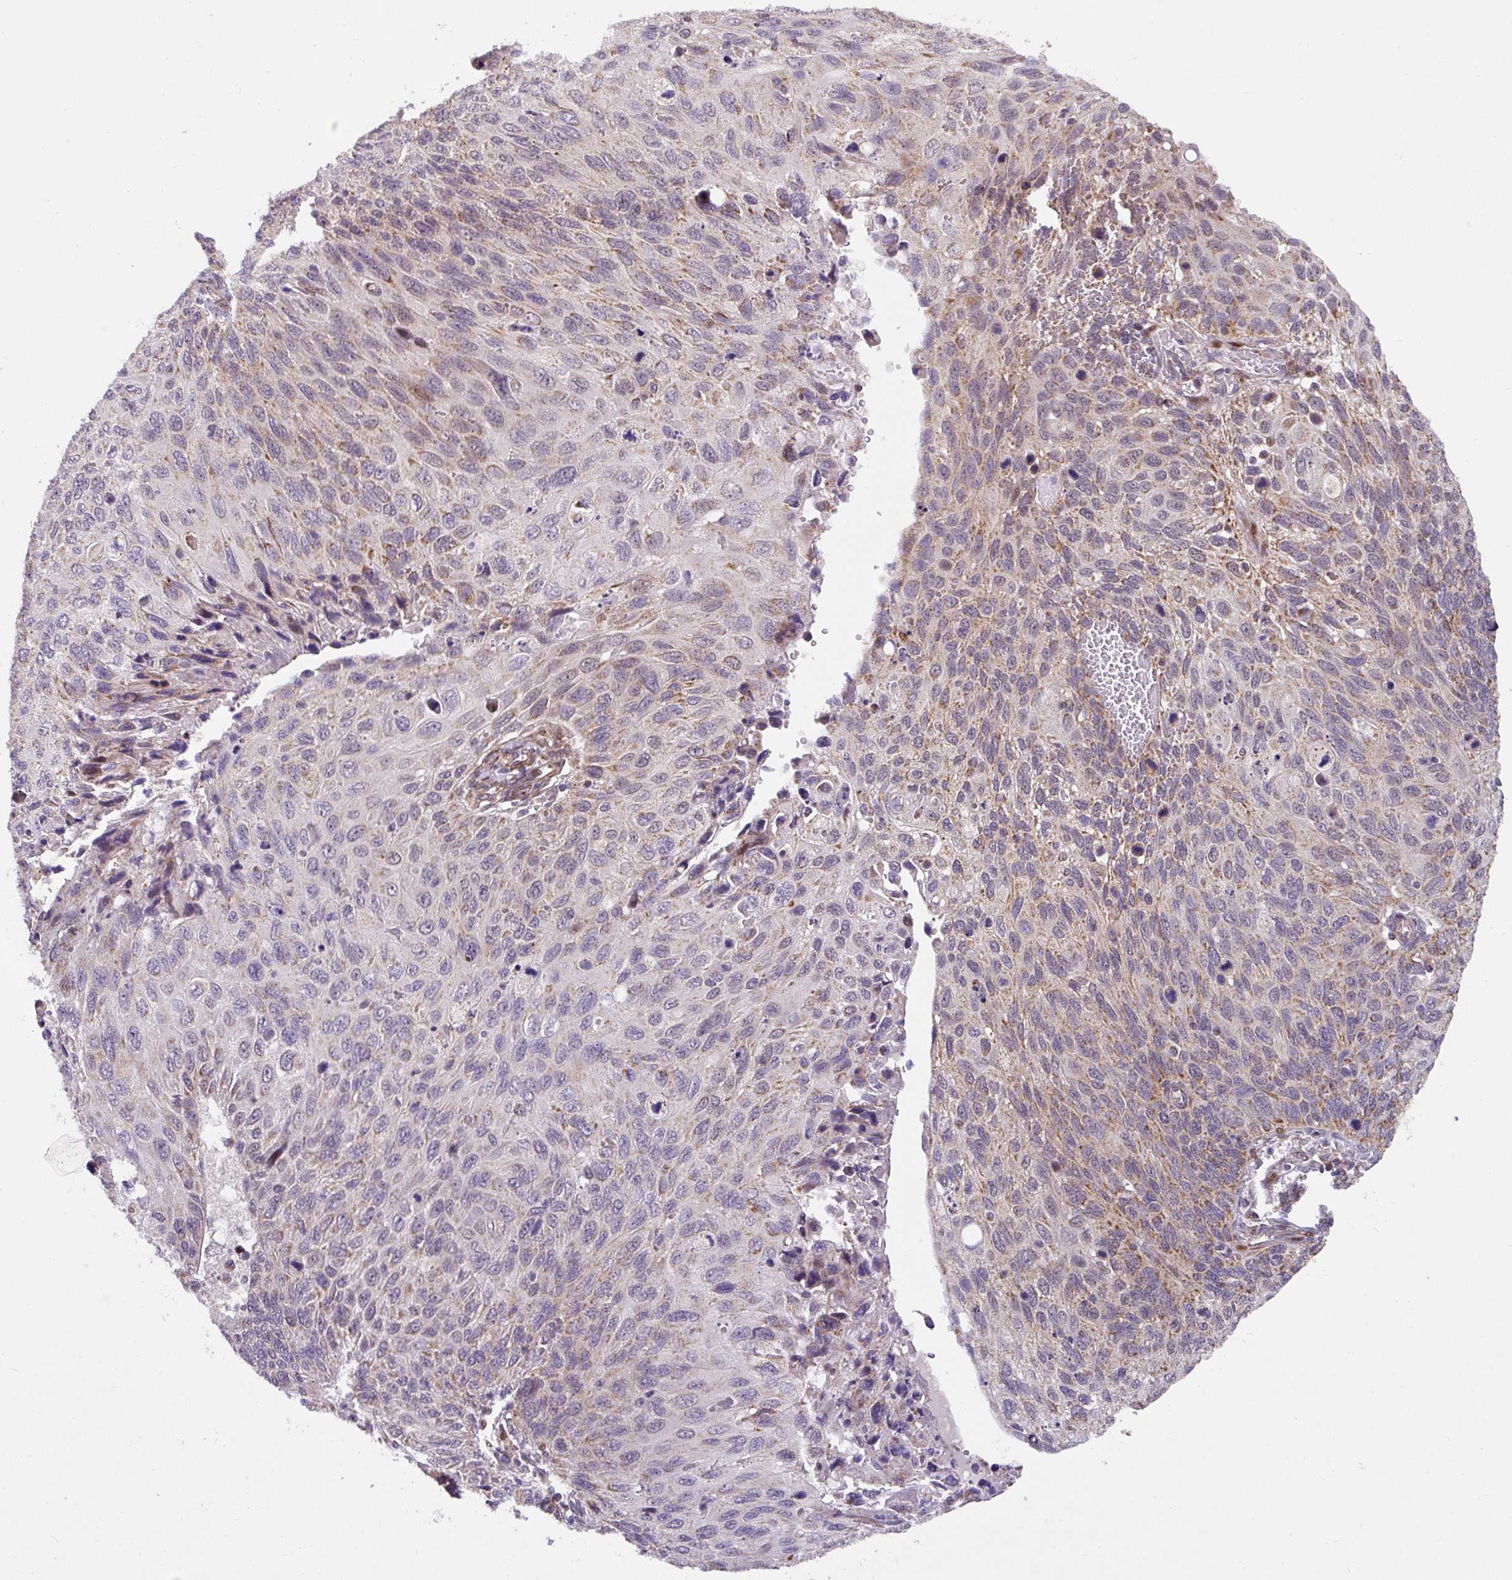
{"staining": {"intensity": "moderate", "quantity": "25%-75%", "location": "cytoplasmic/membranous"}, "tissue": "cervical cancer", "cell_type": "Tumor cells", "image_type": "cancer", "snomed": [{"axis": "morphology", "description": "Squamous cell carcinoma, NOS"}, {"axis": "topography", "description": "Cervix"}], "caption": "The photomicrograph displays immunohistochemical staining of squamous cell carcinoma (cervical). There is moderate cytoplasmic/membranous staining is present in approximately 25%-75% of tumor cells.", "gene": "SARS2", "patient": {"sex": "female", "age": 70}}